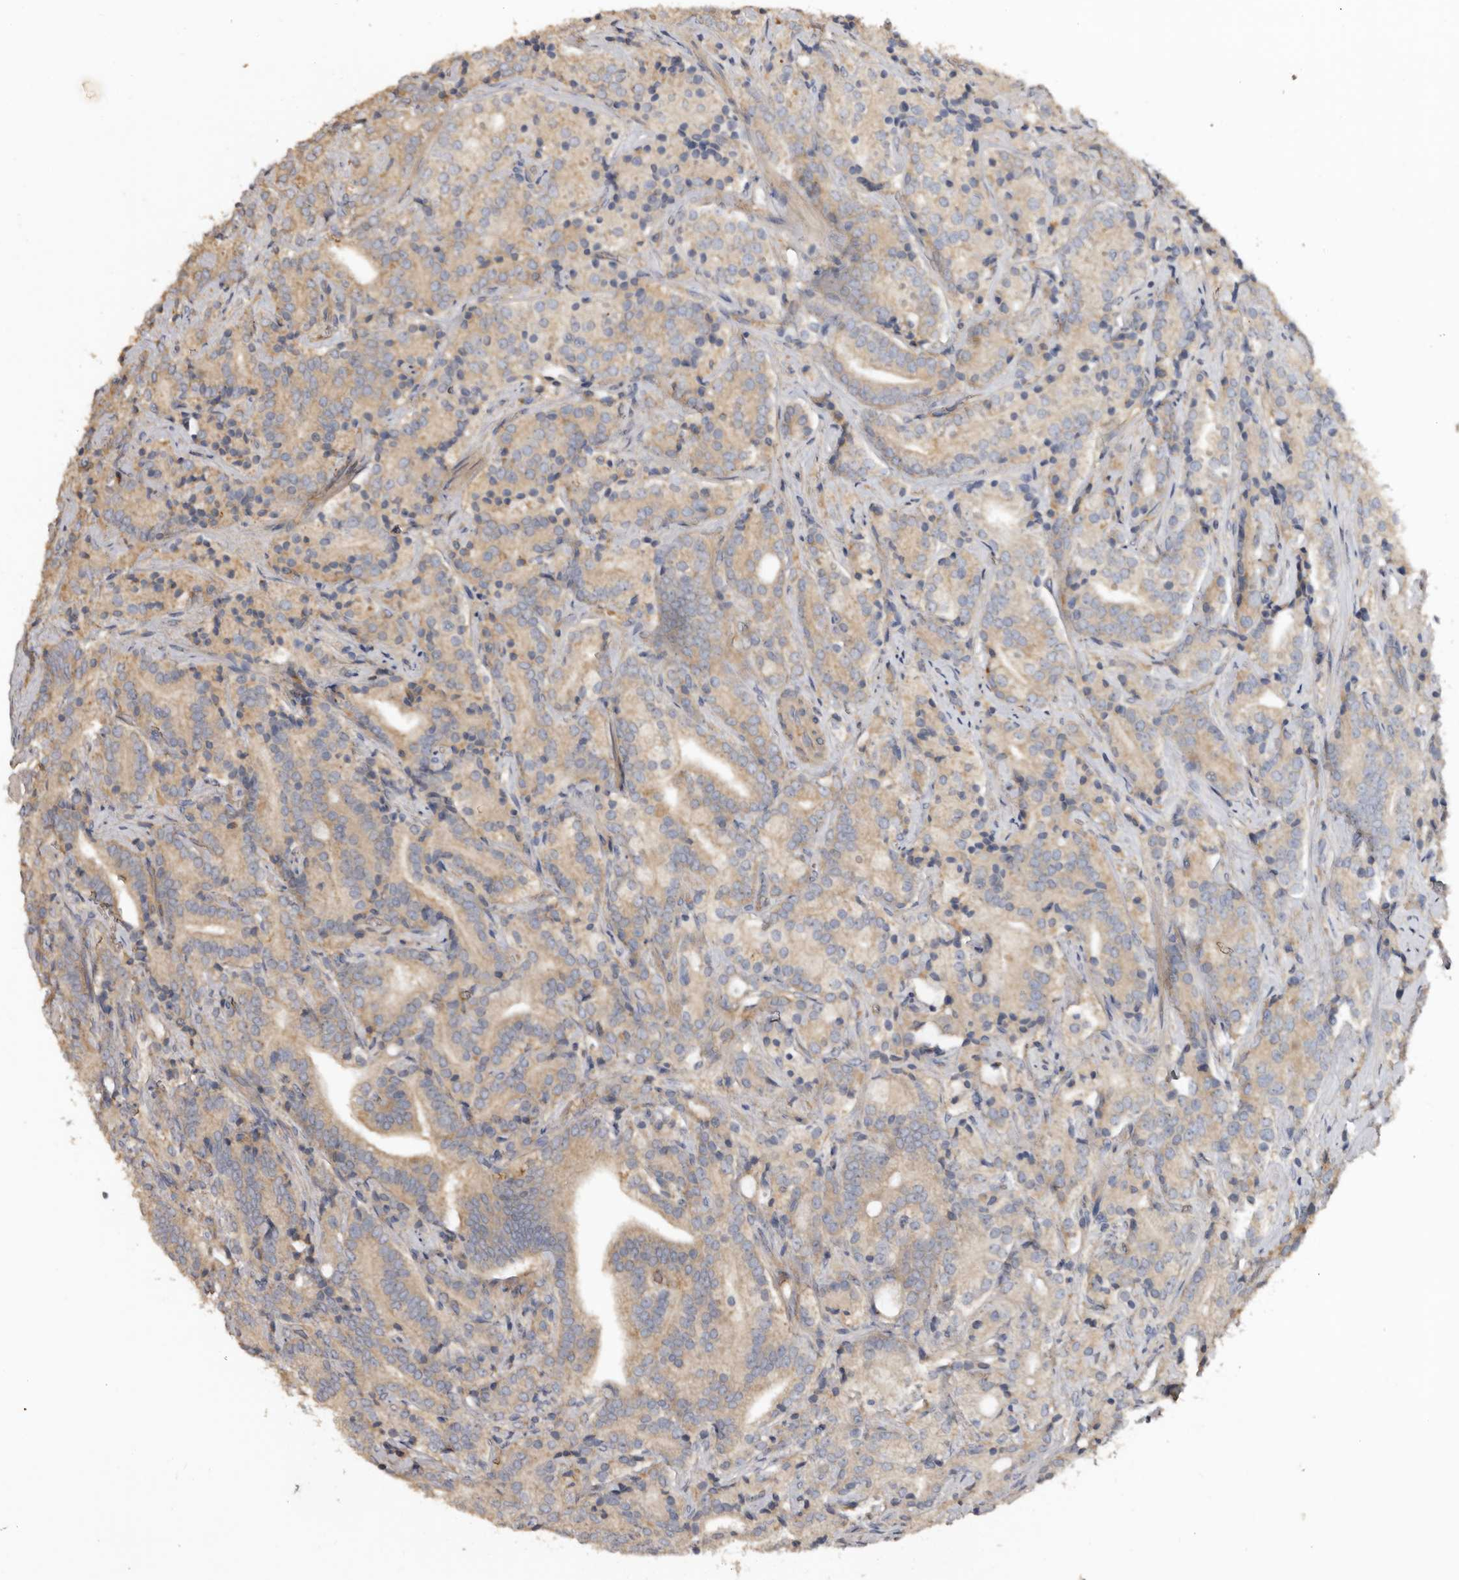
{"staining": {"intensity": "weak", "quantity": ">75%", "location": "cytoplasmic/membranous"}, "tissue": "prostate cancer", "cell_type": "Tumor cells", "image_type": "cancer", "snomed": [{"axis": "morphology", "description": "Adenocarcinoma, High grade"}, {"axis": "topography", "description": "Prostate"}], "caption": "Immunohistochemistry (IHC) photomicrograph of neoplastic tissue: prostate cancer (high-grade adenocarcinoma) stained using immunohistochemistry demonstrates low levels of weak protein expression localized specifically in the cytoplasmic/membranous of tumor cells, appearing as a cytoplasmic/membranous brown color.", "gene": "FLCN", "patient": {"sex": "male", "age": 57}}